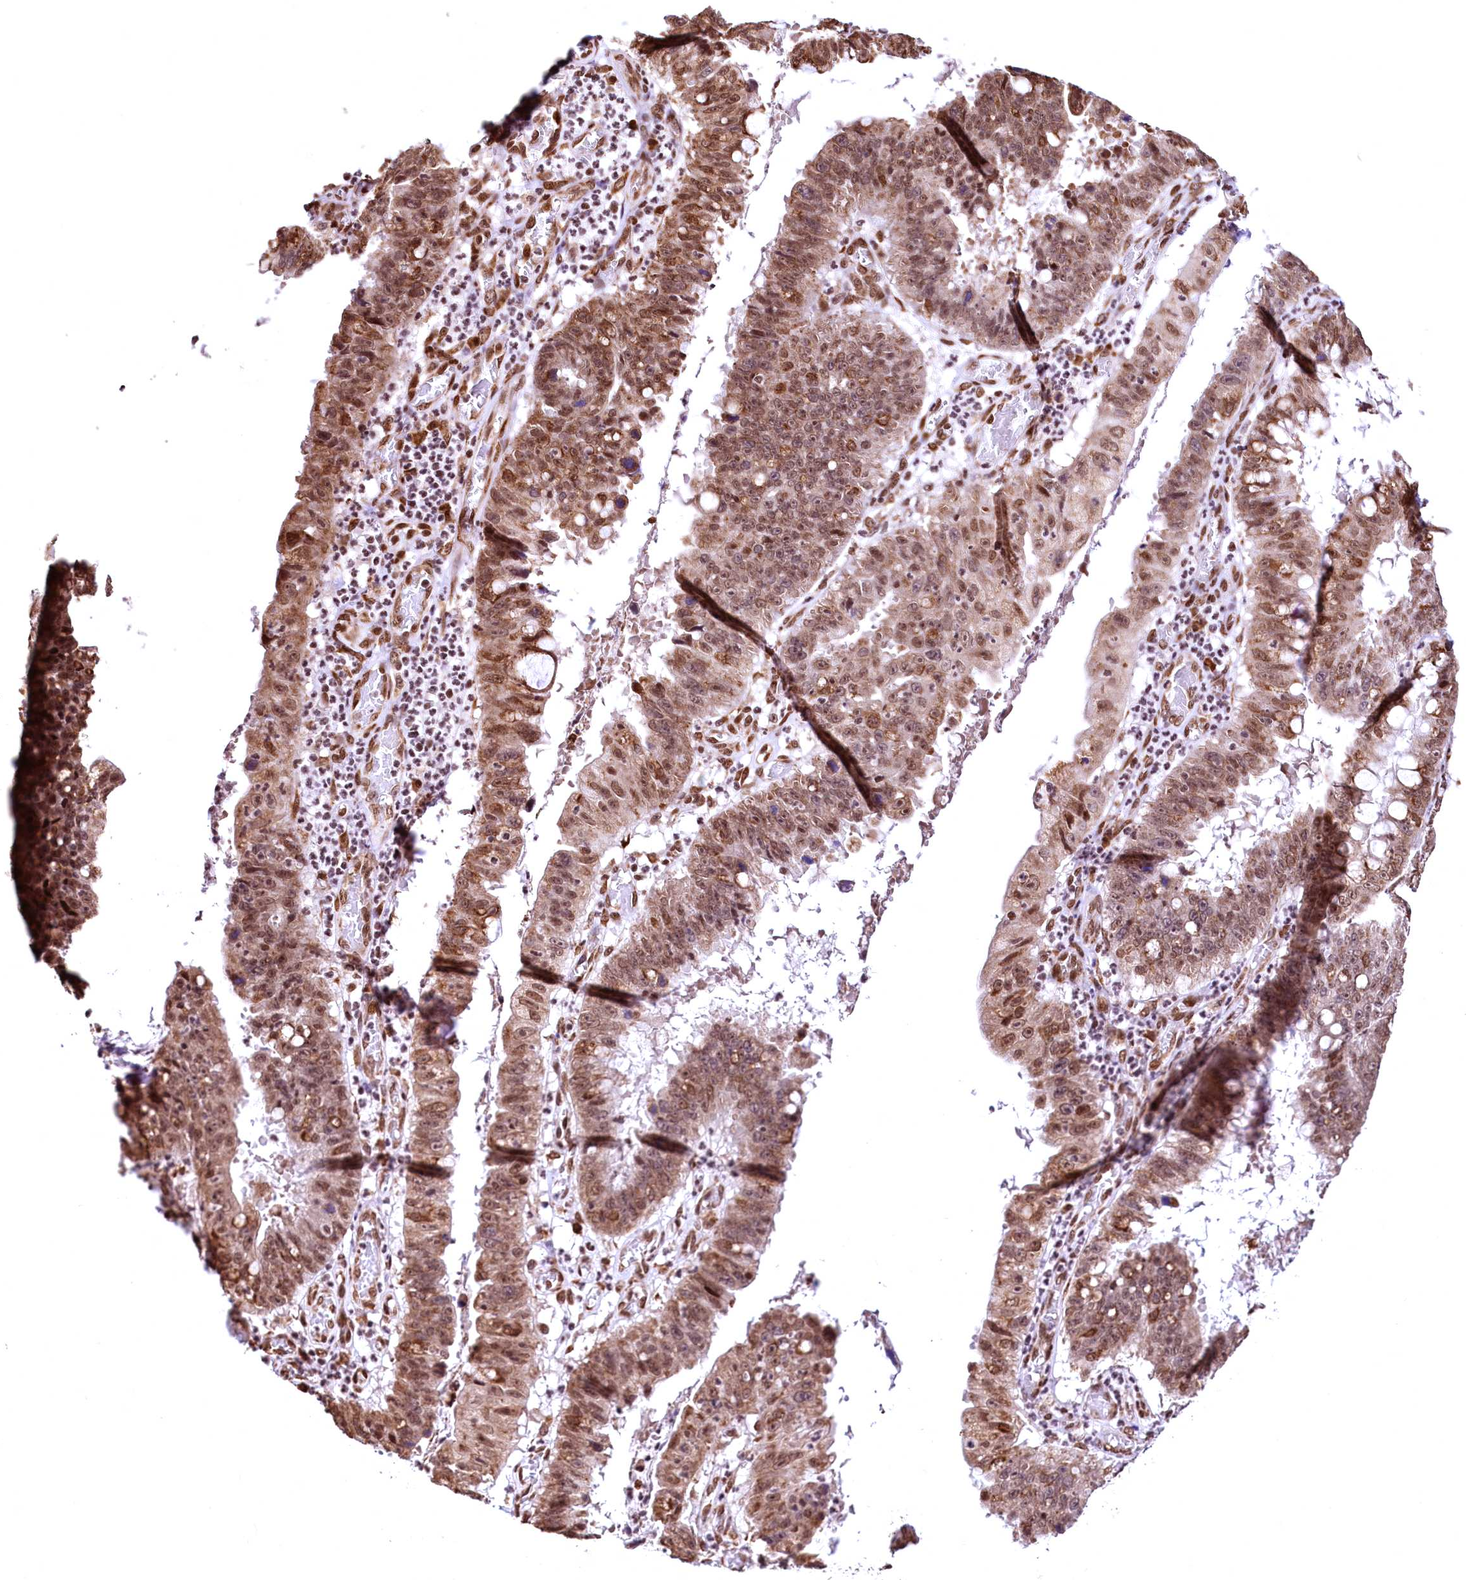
{"staining": {"intensity": "moderate", "quantity": ">75%", "location": "cytoplasmic/membranous,nuclear"}, "tissue": "stomach cancer", "cell_type": "Tumor cells", "image_type": "cancer", "snomed": [{"axis": "morphology", "description": "Adenocarcinoma, NOS"}, {"axis": "topography", "description": "Stomach"}], "caption": "Immunohistochemistry (IHC) (DAB) staining of adenocarcinoma (stomach) reveals moderate cytoplasmic/membranous and nuclear protein staining in about >75% of tumor cells.", "gene": "PDS5B", "patient": {"sex": "male", "age": 59}}